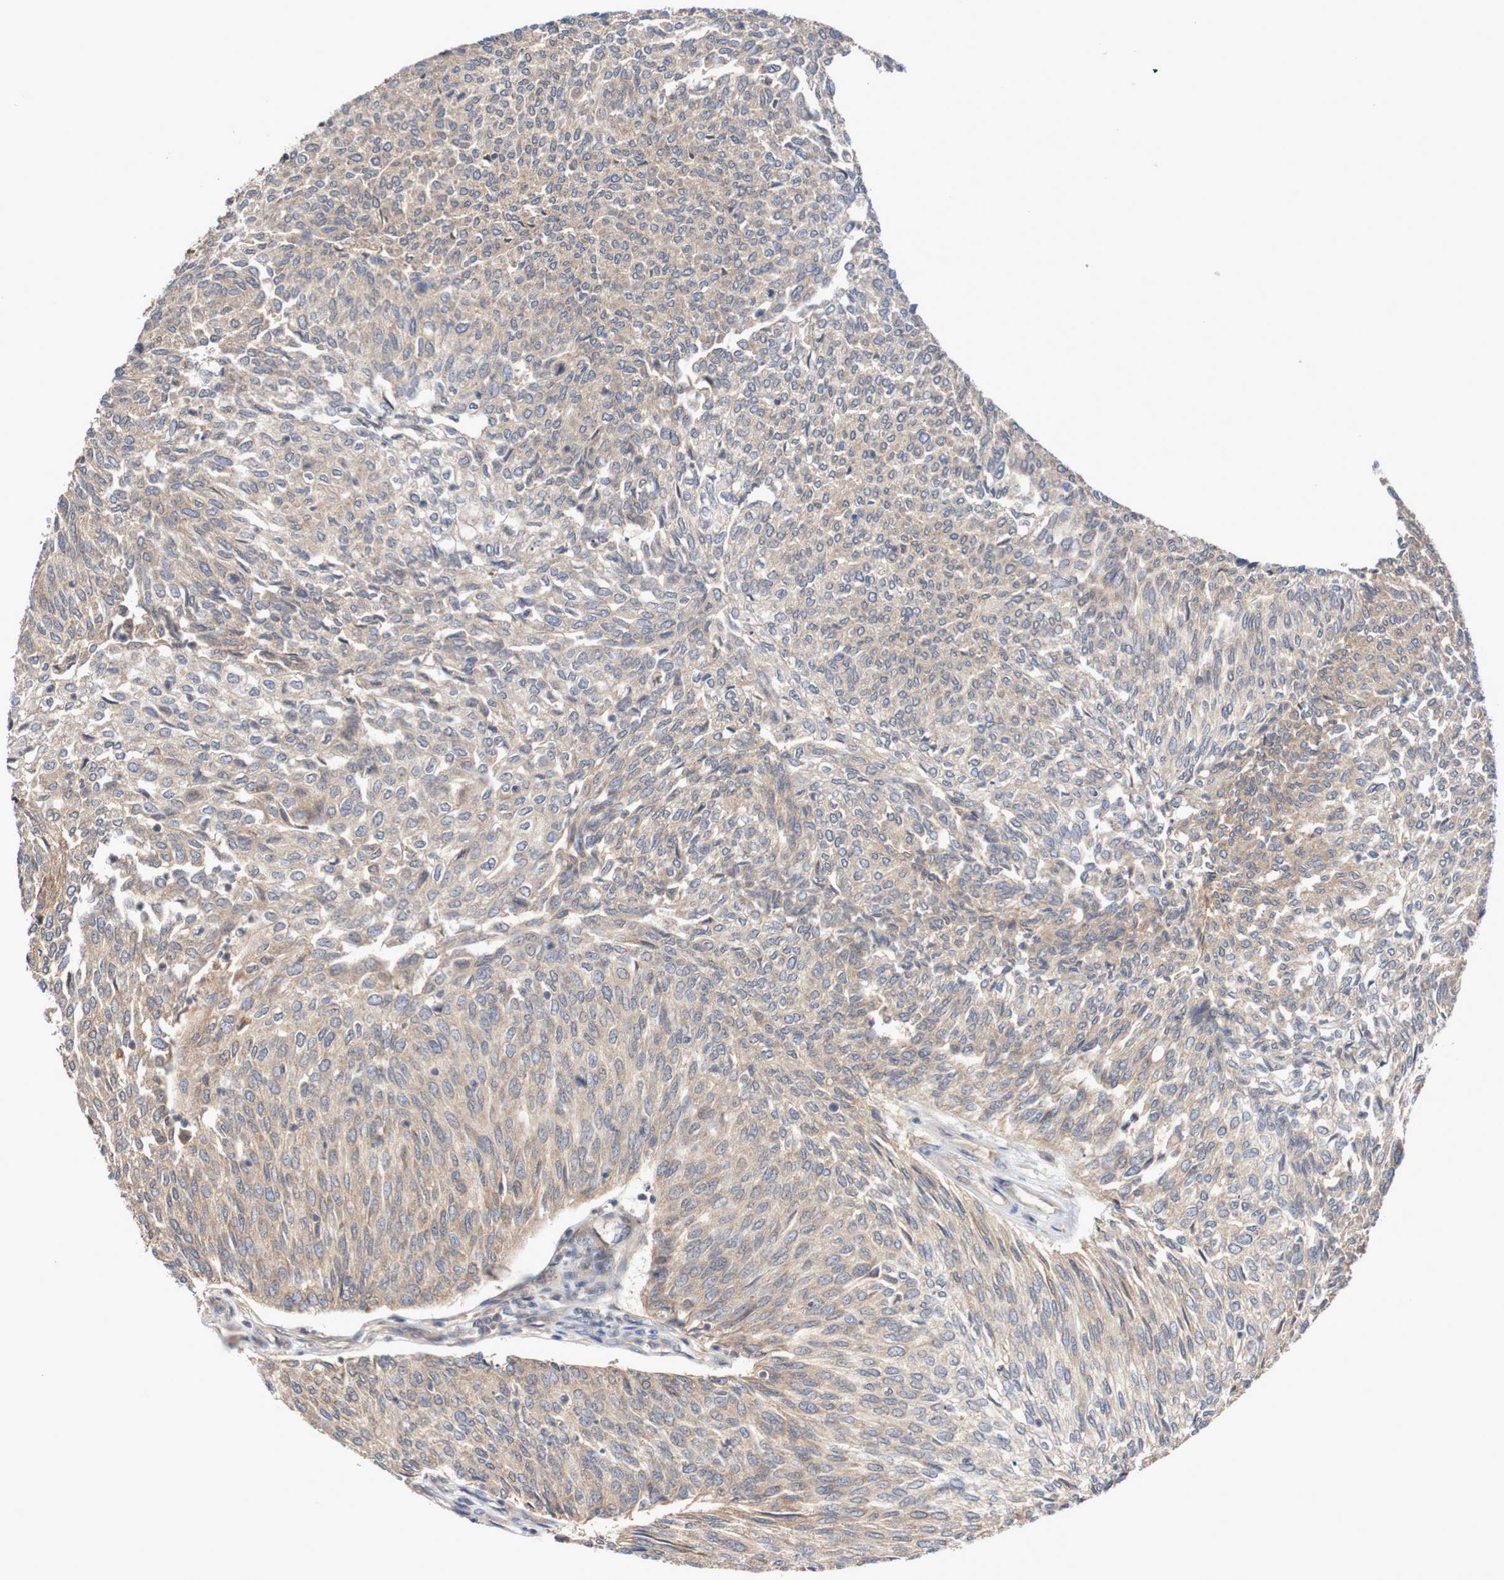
{"staining": {"intensity": "weak", "quantity": ">75%", "location": "cytoplasmic/membranous"}, "tissue": "urothelial cancer", "cell_type": "Tumor cells", "image_type": "cancer", "snomed": [{"axis": "morphology", "description": "Urothelial carcinoma, Low grade"}, {"axis": "topography", "description": "Urinary bladder"}], "caption": "Human urothelial cancer stained with a protein marker displays weak staining in tumor cells.", "gene": "PHPT1", "patient": {"sex": "female", "age": 79}}